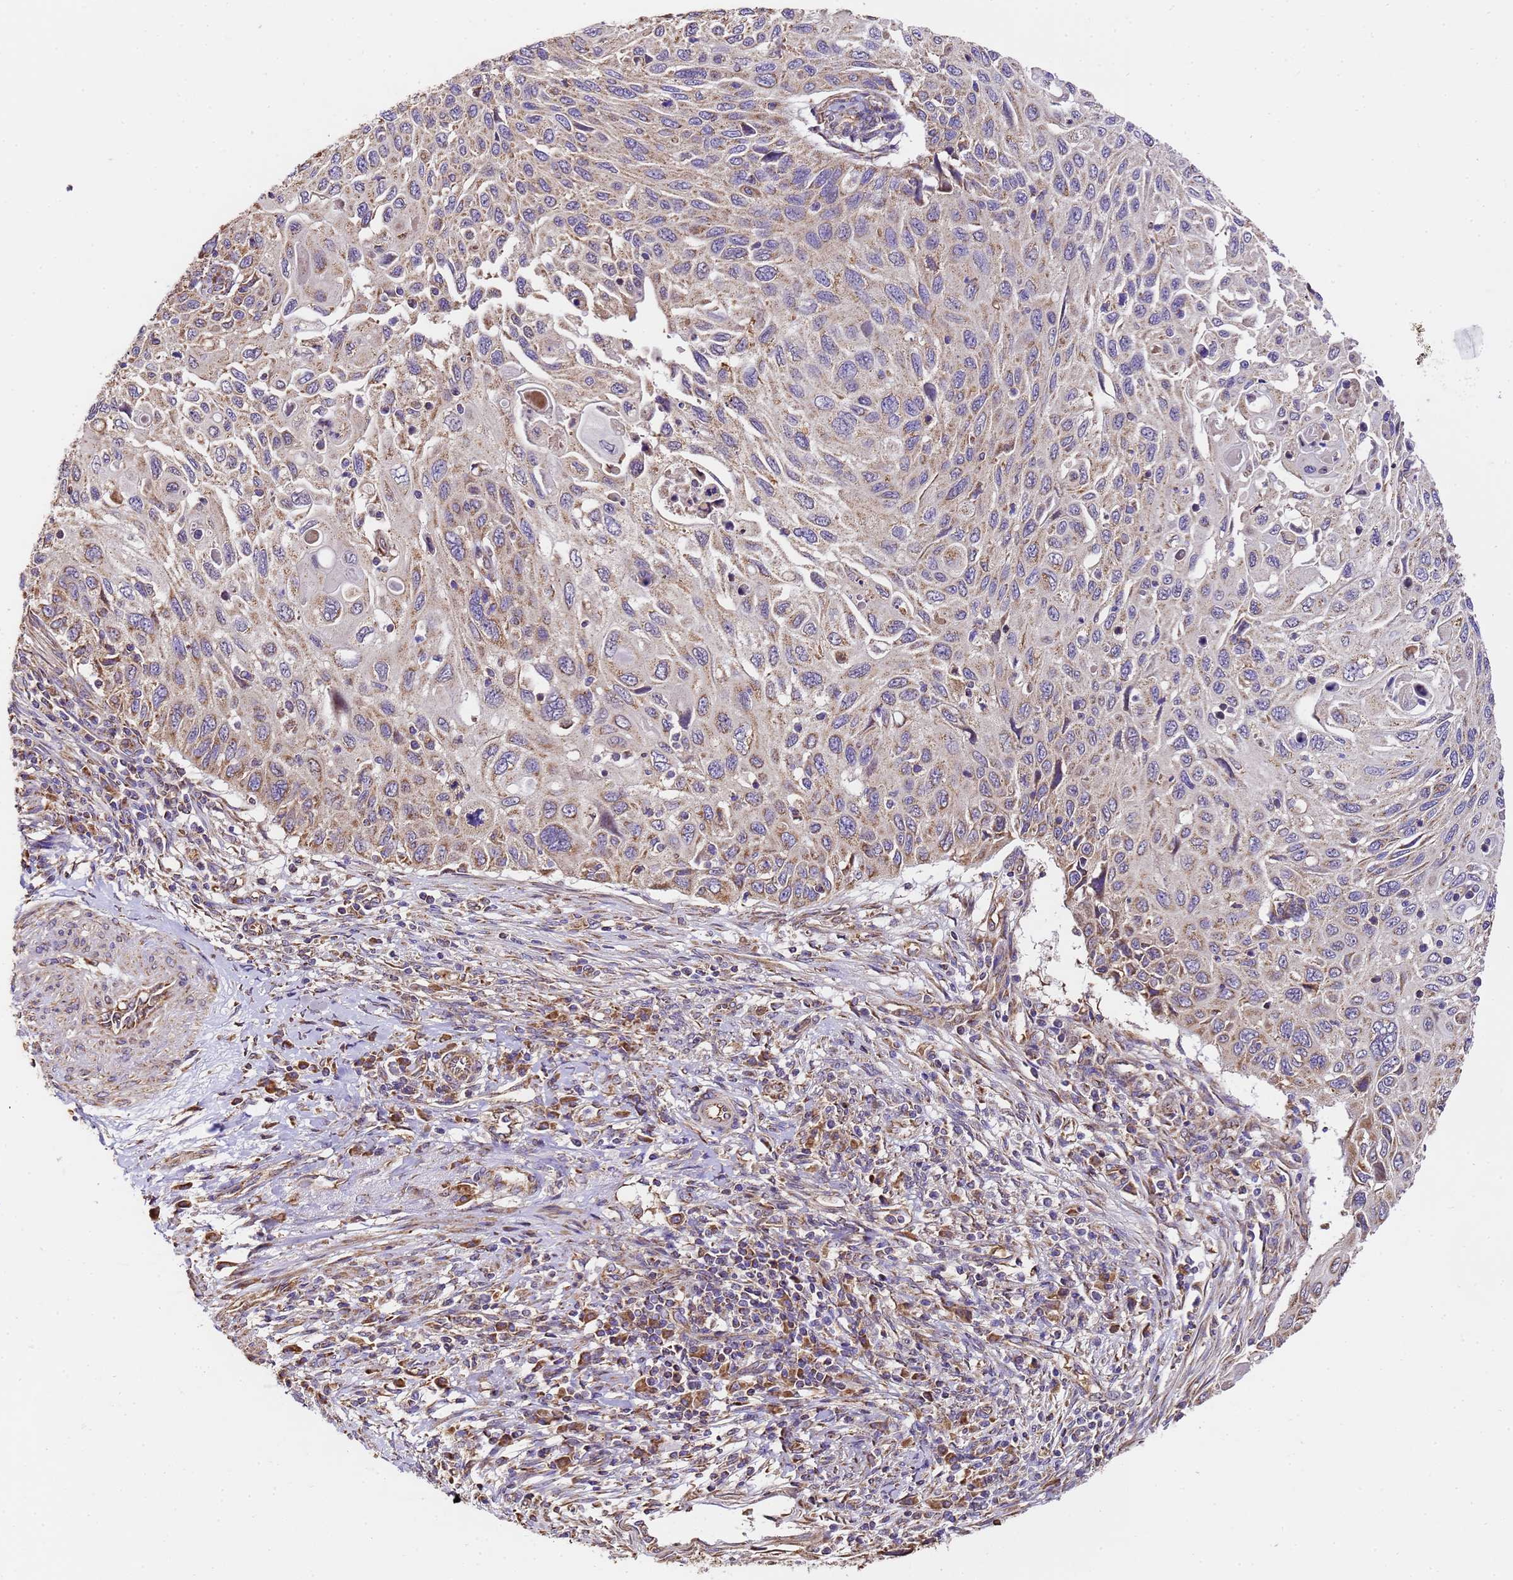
{"staining": {"intensity": "moderate", "quantity": "<25%", "location": "cytoplasmic/membranous"}, "tissue": "cervical cancer", "cell_type": "Tumor cells", "image_type": "cancer", "snomed": [{"axis": "morphology", "description": "Squamous cell carcinoma, NOS"}, {"axis": "topography", "description": "Cervix"}], "caption": "IHC histopathology image of human cervical cancer (squamous cell carcinoma) stained for a protein (brown), which demonstrates low levels of moderate cytoplasmic/membranous positivity in about <25% of tumor cells.", "gene": "LRRIQ1", "patient": {"sex": "female", "age": 70}}